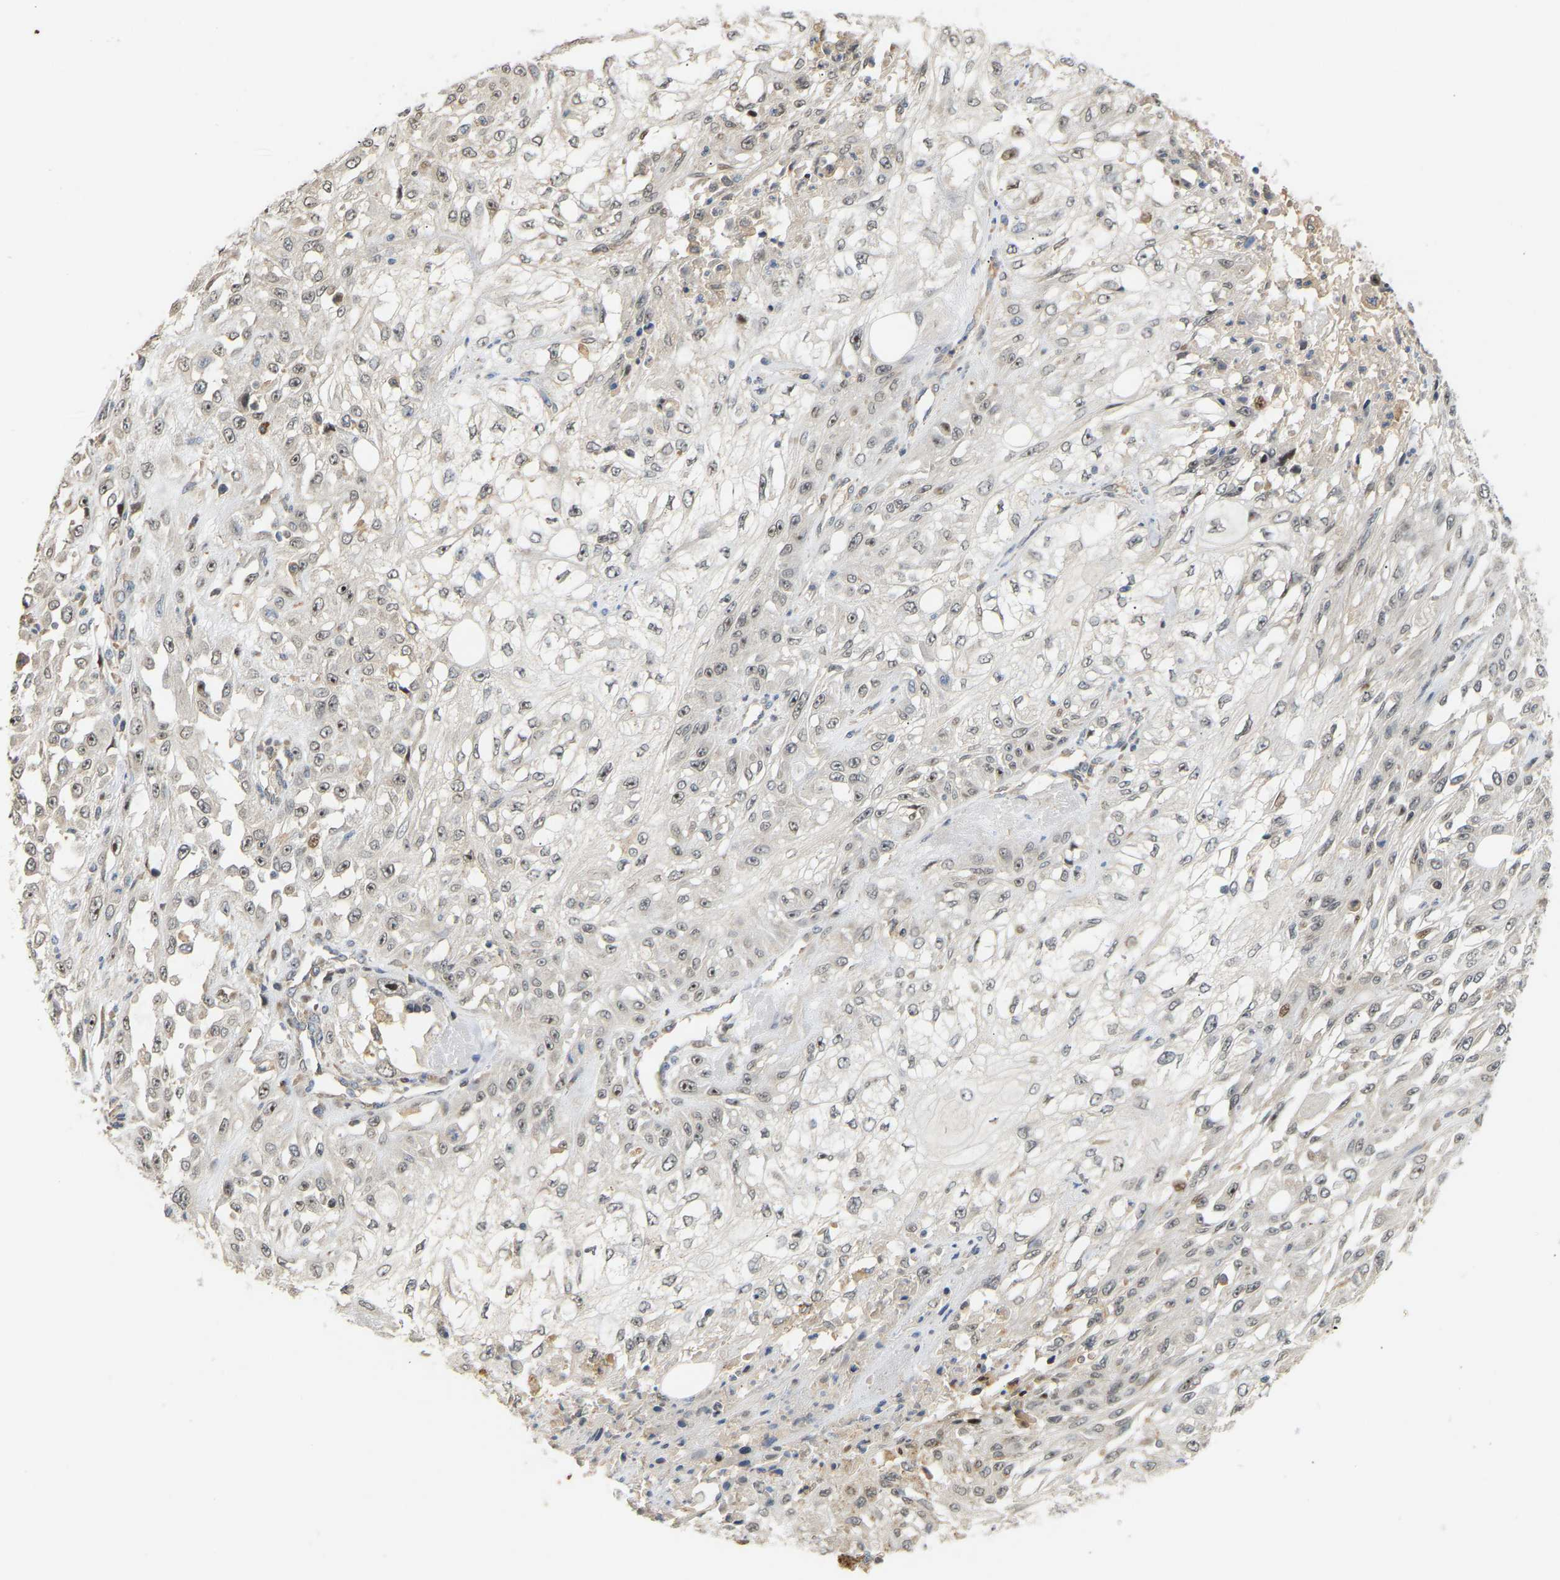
{"staining": {"intensity": "weak", "quantity": "<25%", "location": "nuclear"}, "tissue": "skin cancer", "cell_type": "Tumor cells", "image_type": "cancer", "snomed": [{"axis": "morphology", "description": "Squamous cell carcinoma, NOS"}, {"axis": "morphology", "description": "Squamous cell carcinoma, metastatic, NOS"}, {"axis": "topography", "description": "Skin"}, {"axis": "topography", "description": "Lymph node"}], "caption": "This is an immunohistochemistry histopathology image of human skin cancer. There is no expression in tumor cells.", "gene": "PTPN4", "patient": {"sex": "male", "age": 75}}